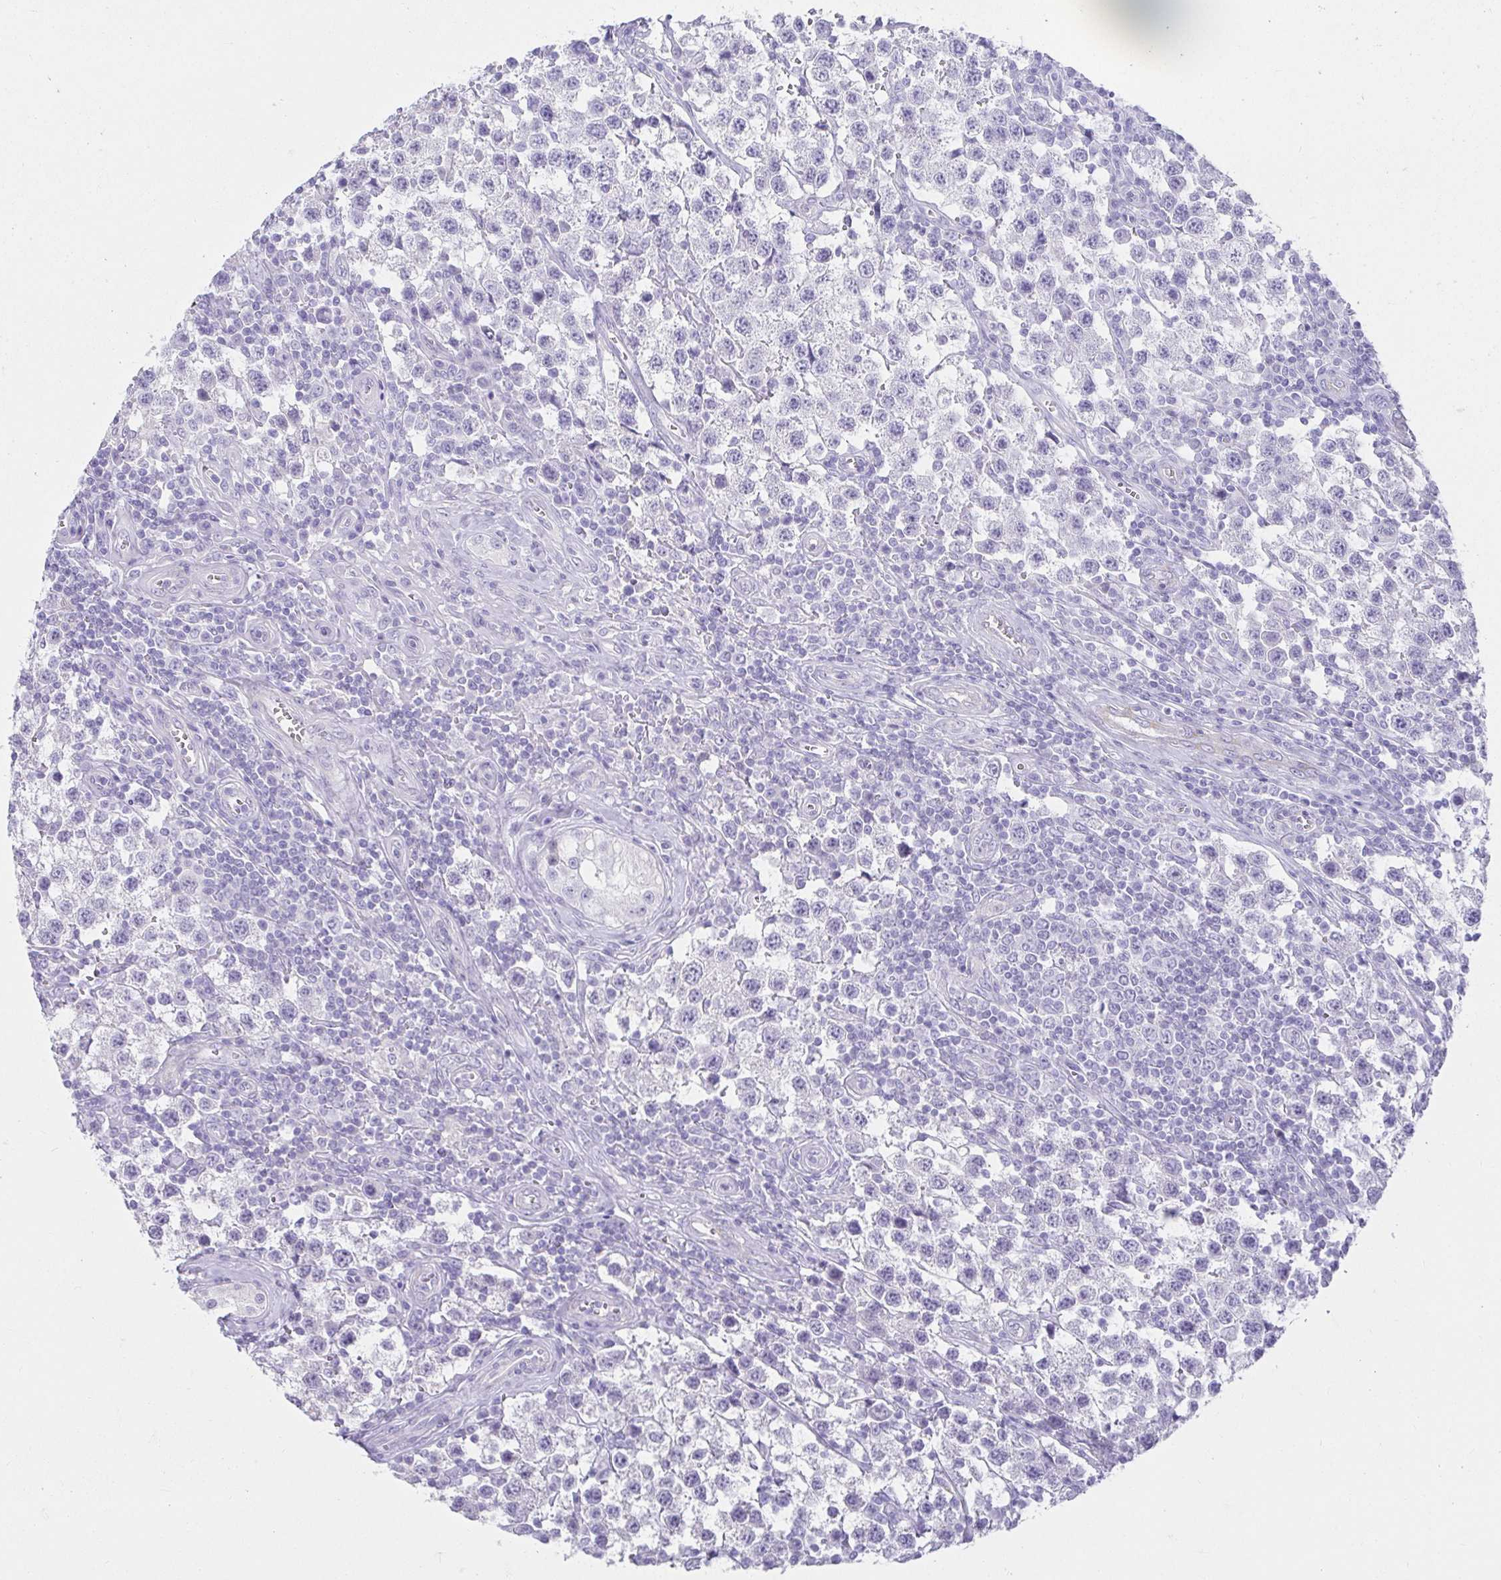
{"staining": {"intensity": "negative", "quantity": "none", "location": "none"}, "tissue": "testis cancer", "cell_type": "Tumor cells", "image_type": "cancer", "snomed": [{"axis": "morphology", "description": "Seminoma, NOS"}, {"axis": "topography", "description": "Testis"}], "caption": "A micrograph of human seminoma (testis) is negative for staining in tumor cells.", "gene": "VGLL1", "patient": {"sex": "male", "age": 34}}